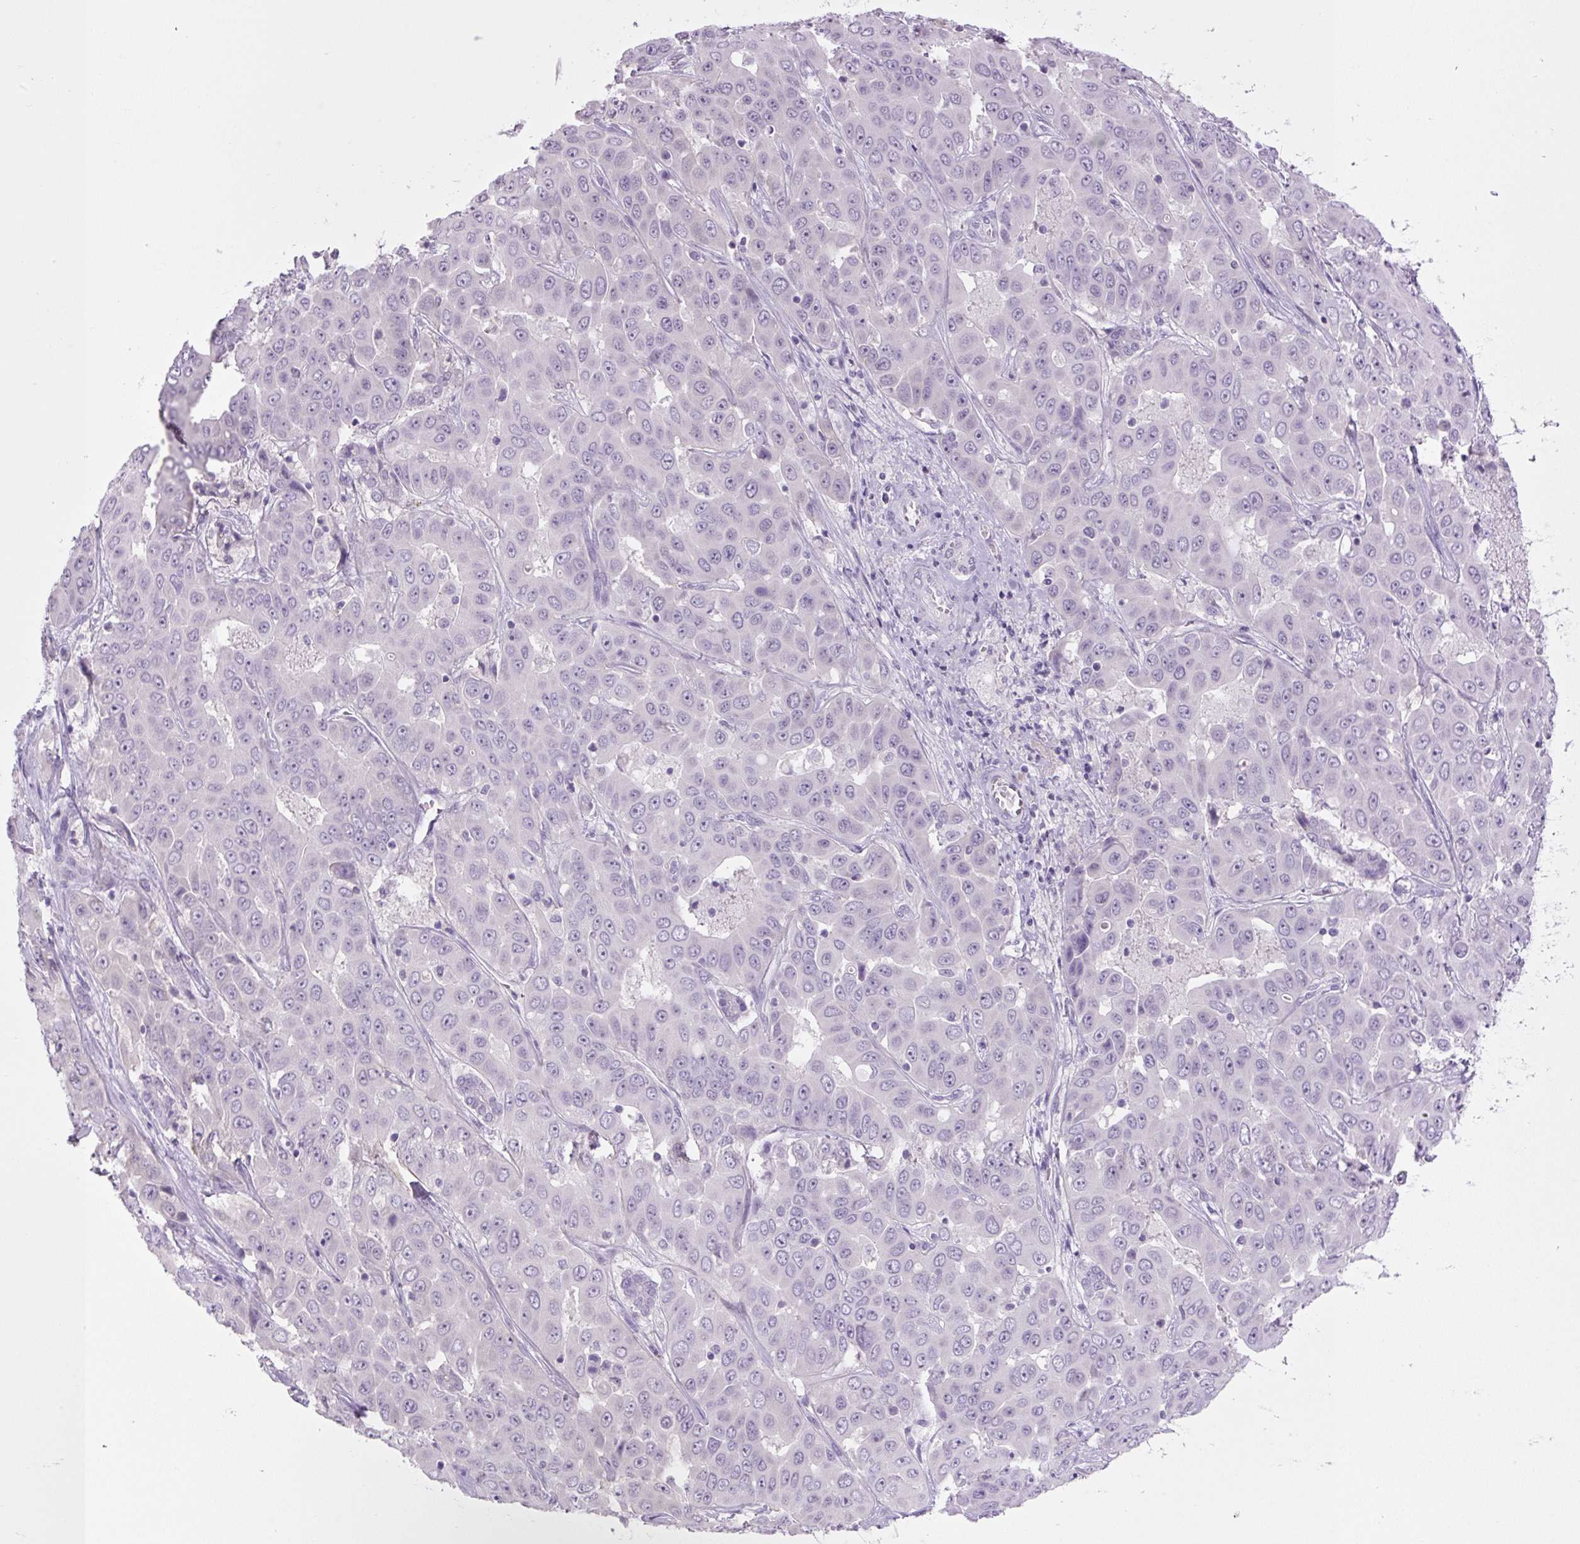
{"staining": {"intensity": "negative", "quantity": "none", "location": "none"}, "tissue": "liver cancer", "cell_type": "Tumor cells", "image_type": "cancer", "snomed": [{"axis": "morphology", "description": "Cholangiocarcinoma"}, {"axis": "topography", "description": "Liver"}], "caption": "Immunohistochemistry micrograph of neoplastic tissue: human liver cancer stained with DAB displays no significant protein positivity in tumor cells. (DAB immunohistochemistry (IHC) with hematoxylin counter stain).", "gene": "COL9A2", "patient": {"sex": "female", "age": 52}}